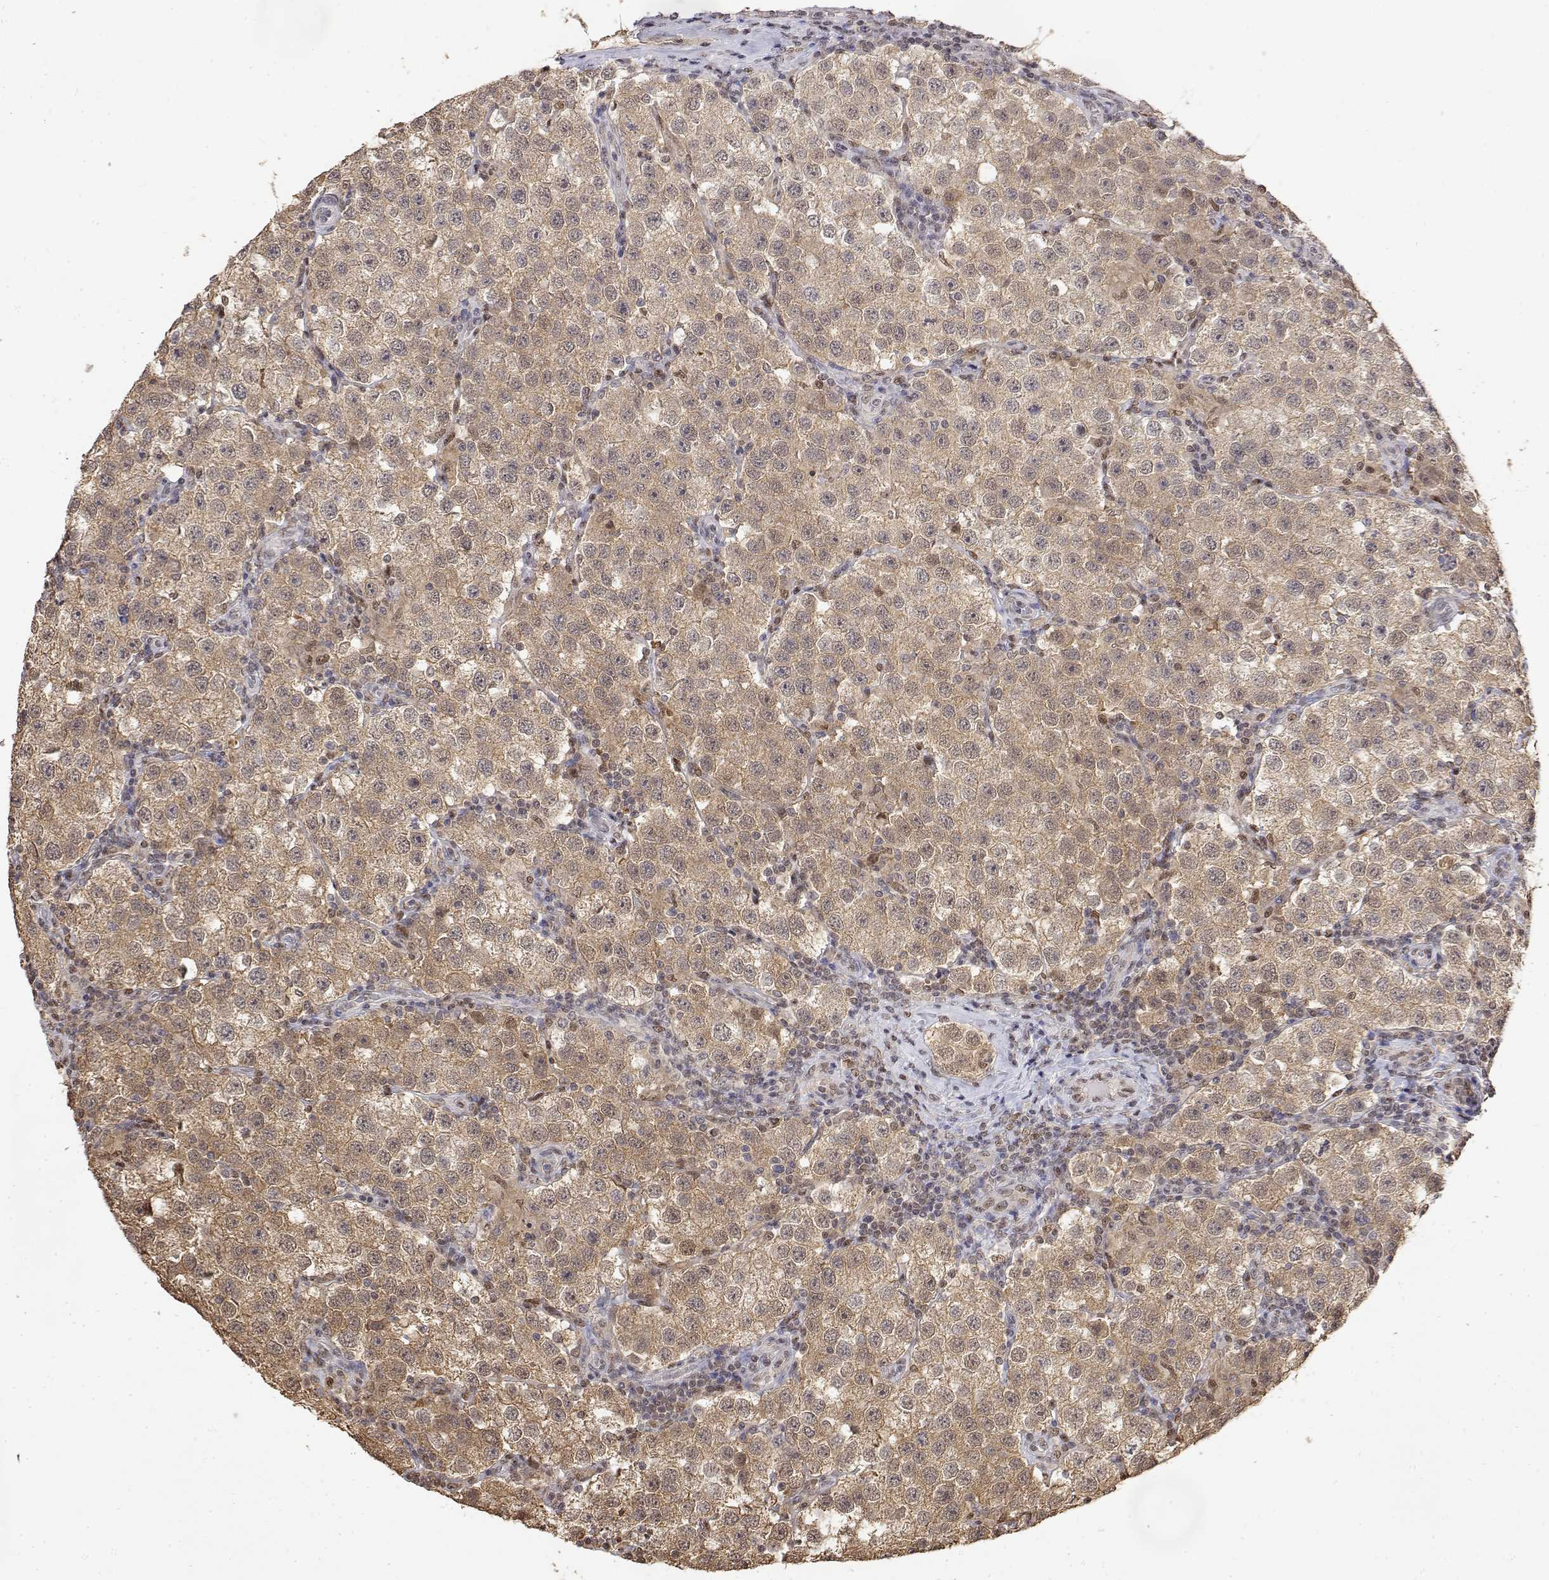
{"staining": {"intensity": "moderate", "quantity": ">75%", "location": "cytoplasmic/membranous"}, "tissue": "testis cancer", "cell_type": "Tumor cells", "image_type": "cancer", "snomed": [{"axis": "morphology", "description": "Seminoma, NOS"}, {"axis": "topography", "description": "Testis"}], "caption": "This image demonstrates testis cancer stained with immunohistochemistry (IHC) to label a protein in brown. The cytoplasmic/membranous of tumor cells show moderate positivity for the protein. Nuclei are counter-stained blue.", "gene": "TPI1", "patient": {"sex": "male", "age": 37}}